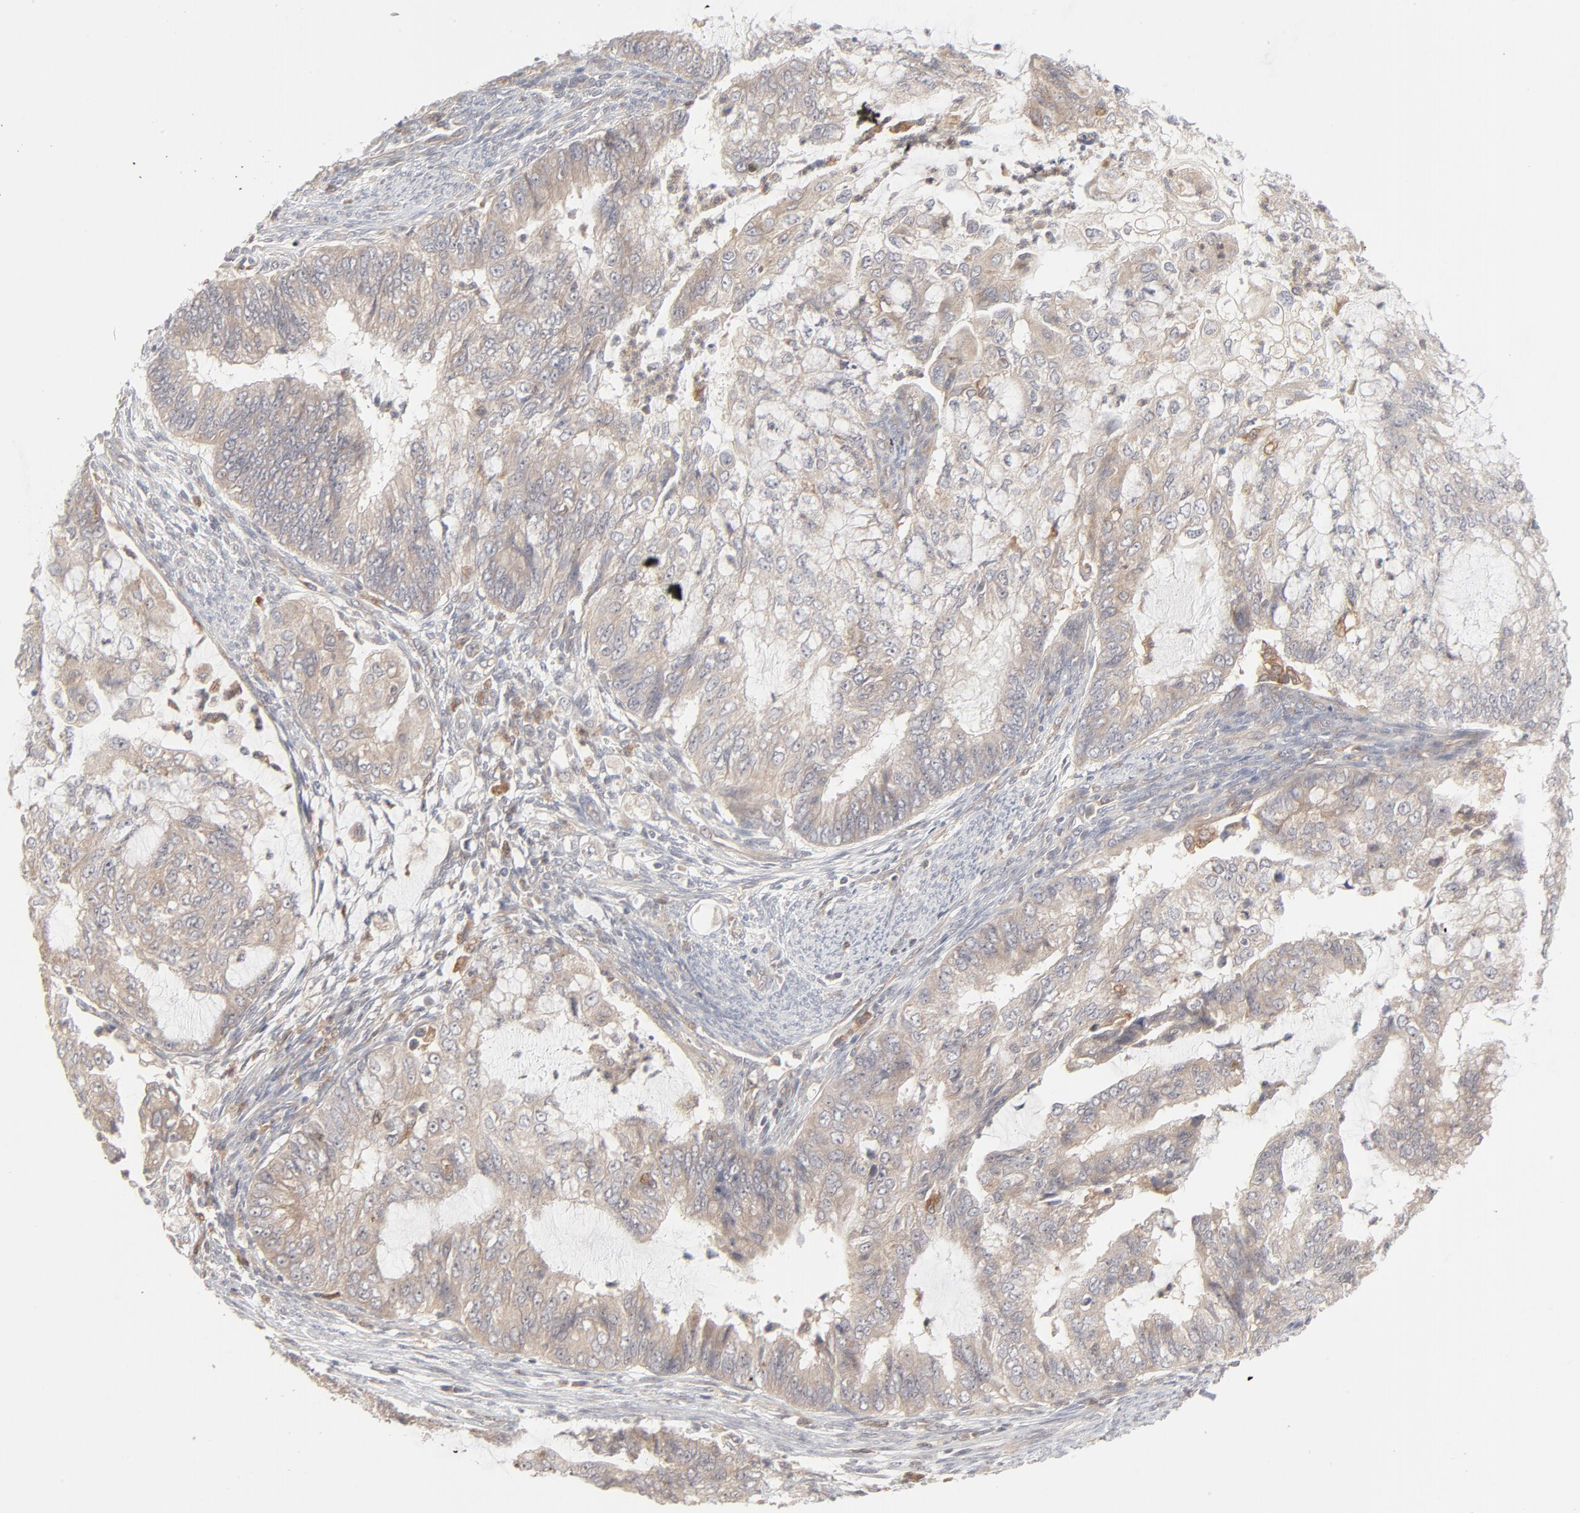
{"staining": {"intensity": "moderate", "quantity": ">75%", "location": "cytoplasmic/membranous"}, "tissue": "endometrial cancer", "cell_type": "Tumor cells", "image_type": "cancer", "snomed": [{"axis": "morphology", "description": "Adenocarcinoma, NOS"}, {"axis": "topography", "description": "Endometrium"}], "caption": "Endometrial cancer (adenocarcinoma) was stained to show a protein in brown. There is medium levels of moderate cytoplasmic/membranous expression in about >75% of tumor cells. (brown staining indicates protein expression, while blue staining denotes nuclei).", "gene": "RAB5C", "patient": {"sex": "female", "age": 75}}